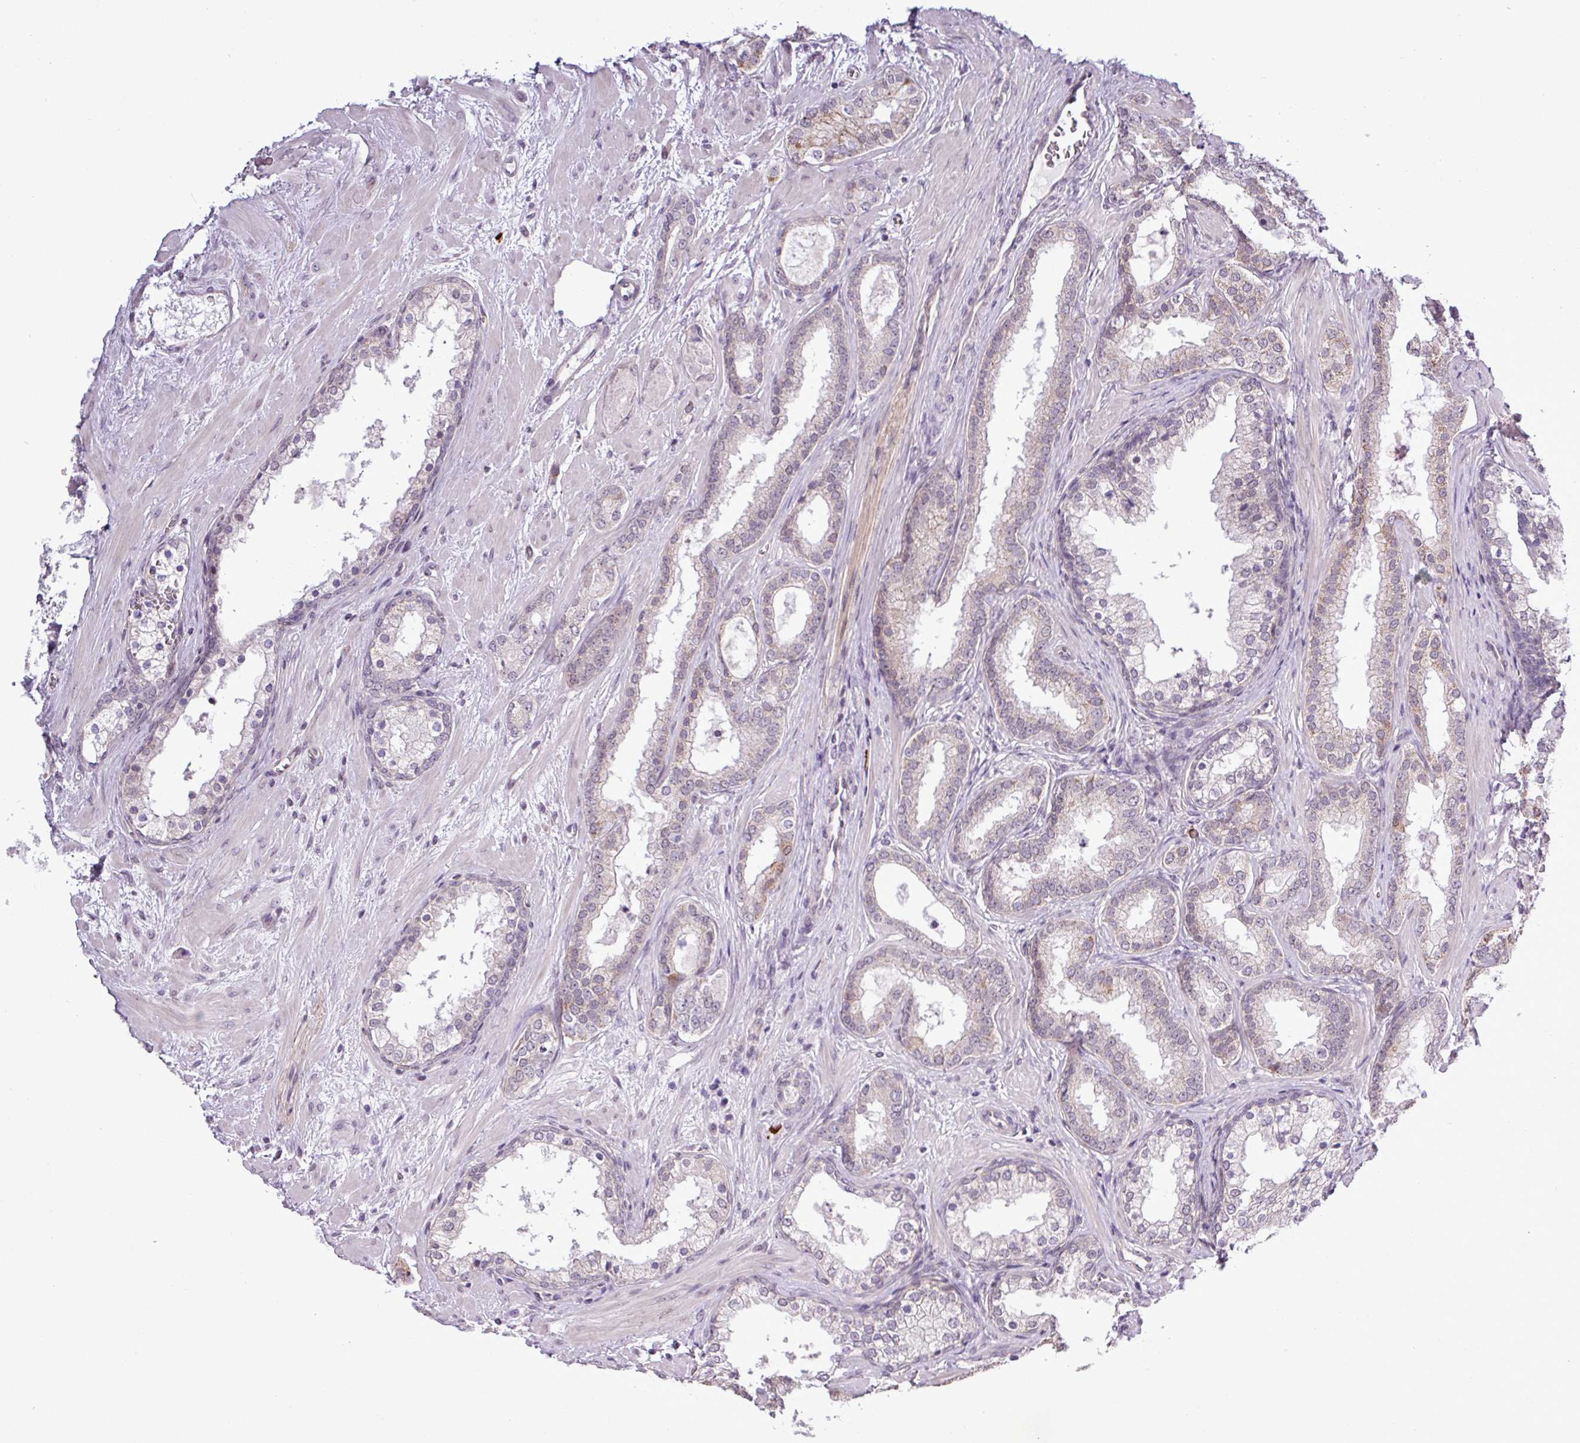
{"staining": {"intensity": "negative", "quantity": "none", "location": "none"}, "tissue": "prostate cancer", "cell_type": "Tumor cells", "image_type": "cancer", "snomed": [{"axis": "morphology", "description": "Adenocarcinoma, High grade"}, {"axis": "topography", "description": "Prostate"}], "caption": "This is an immunohistochemistry (IHC) micrograph of adenocarcinoma (high-grade) (prostate). There is no positivity in tumor cells.", "gene": "GPT2", "patient": {"sex": "male", "age": 64}}